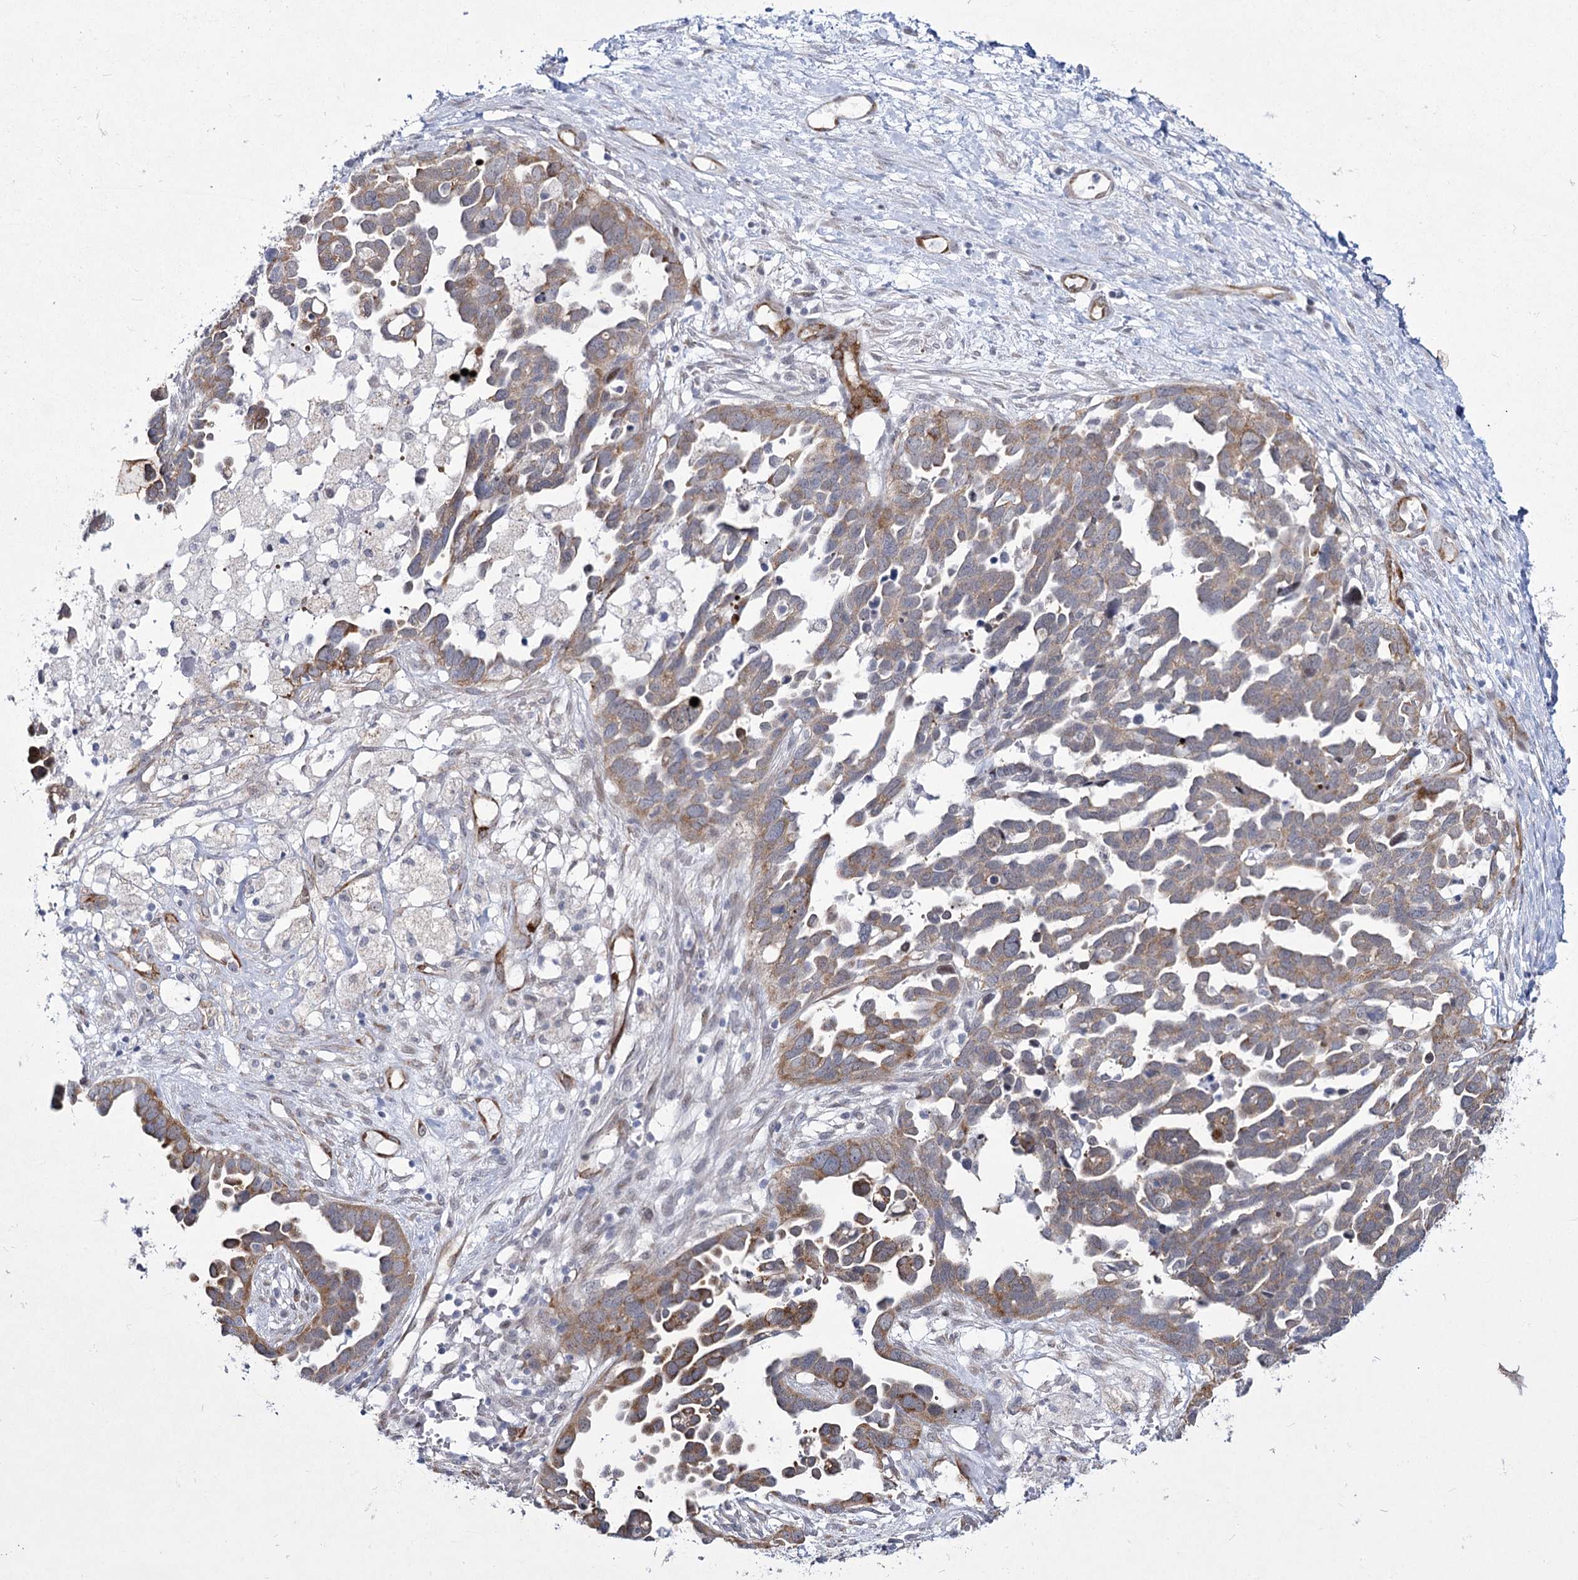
{"staining": {"intensity": "moderate", "quantity": "25%-75%", "location": "cytoplasmic/membranous"}, "tissue": "ovarian cancer", "cell_type": "Tumor cells", "image_type": "cancer", "snomed": [{"axis": "morphology", "description": "Cystadenocarcinoma, serous, NOS"}, {"axis": "topography", "description": "Ovary"}], "caption": "Immunohistochemical staining of human ovarian serous cystadenocarcinoma demonstrates medium levels of moderate cytoplasmic/membranous protein expression in about 25%-75% of tumor cells.", "gene": "YBX3", "patient": {"sex": "female", "age": 54}}